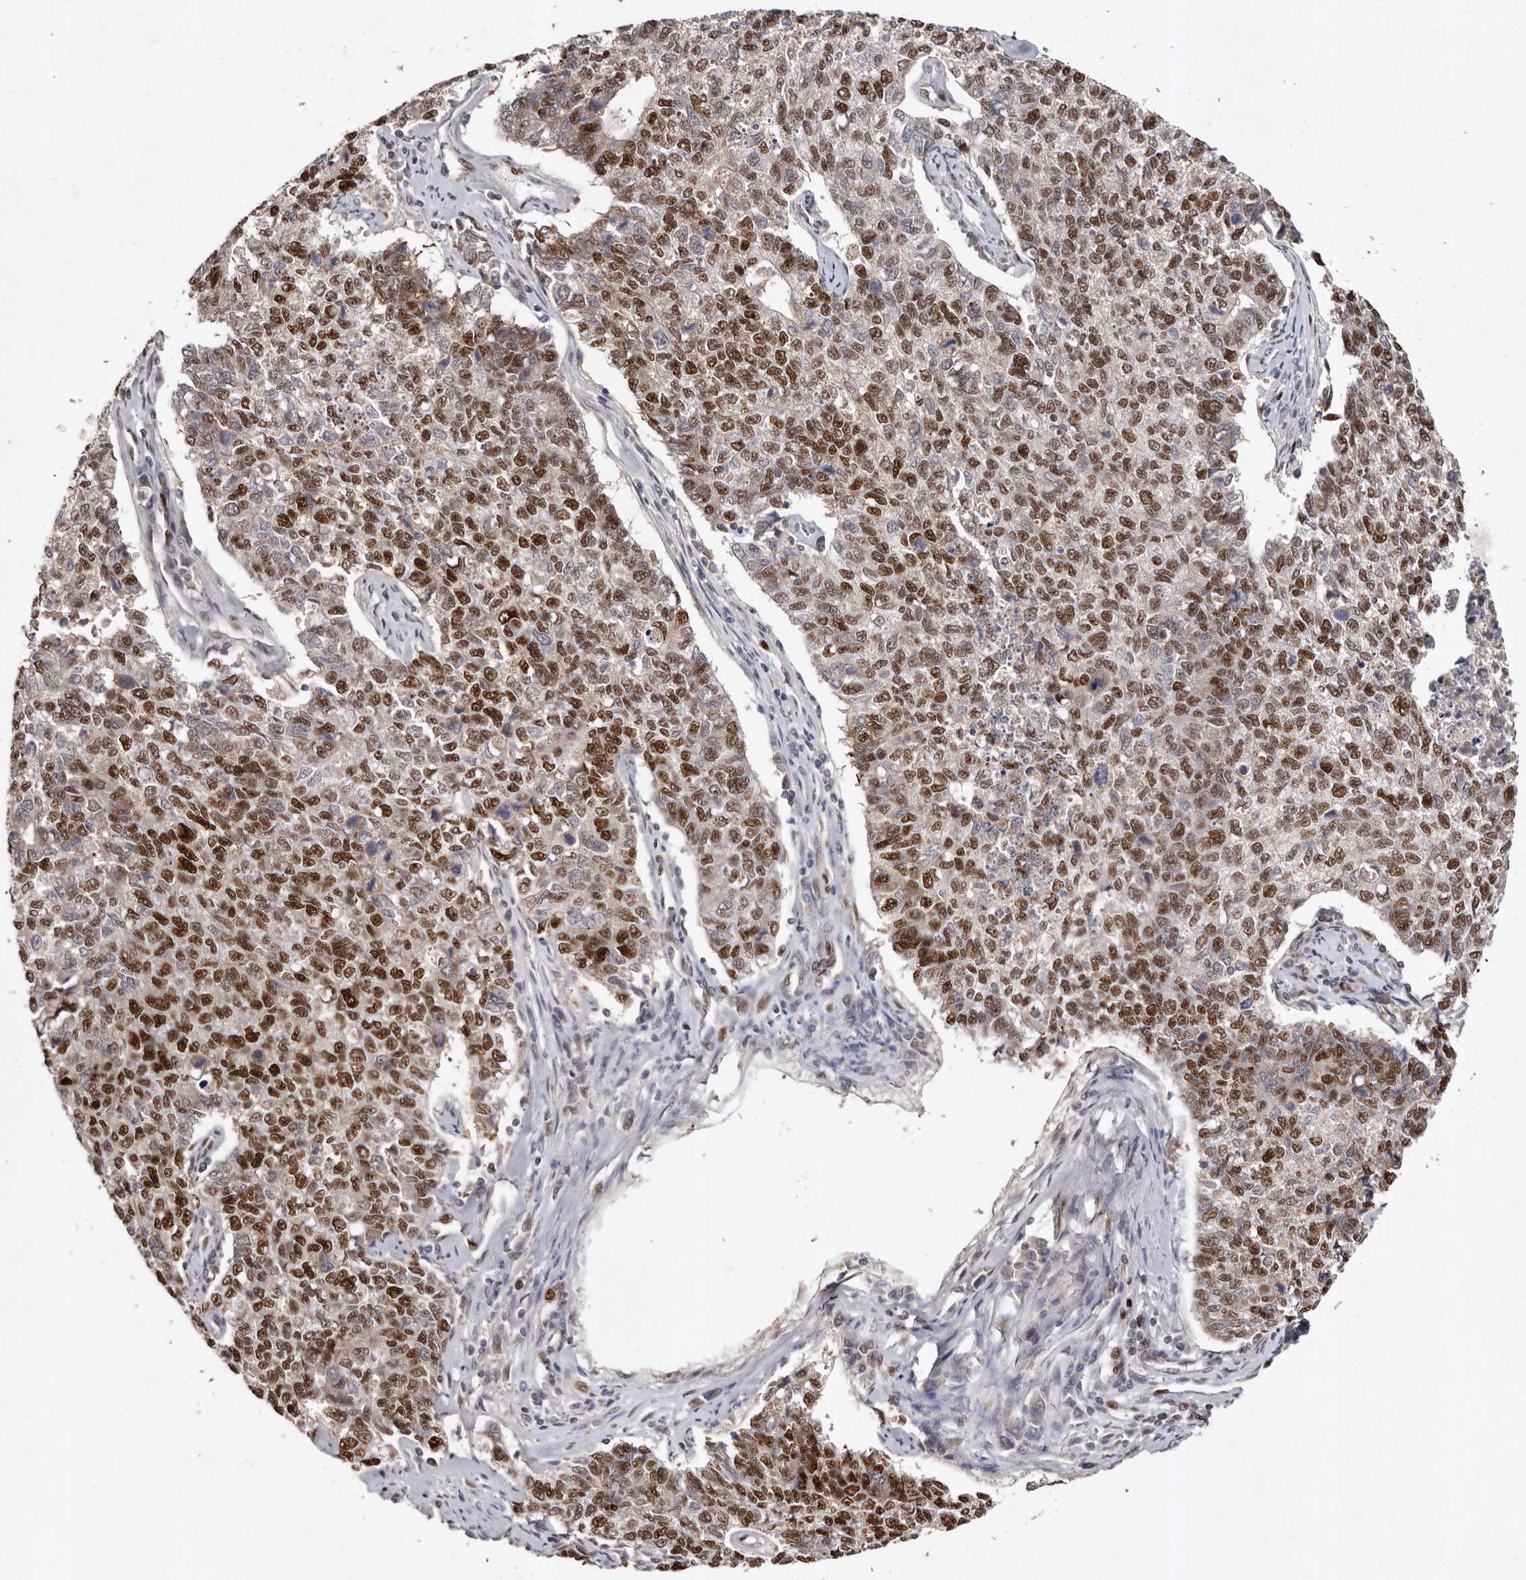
{"staining": {"intensity": "moderate", "quantity": ">75%", "location": "nuclear"}, "tissue": "cervical cancer", "cell_type": "Tumor cells", "image_type": "cancer", "snomed": [{"axis": "morphology", "description": "Squamous cell carcinoma, NOS"}, {"axis": "topography", "description": "Cervix"}], "caption": "Brown immunohistochemical staining in human cervical cancer shows moderate nuclear staining in approximately >75% of tumor cells.", "gene": "KLF7", "patient": {"sex": "female", "age": 63}}